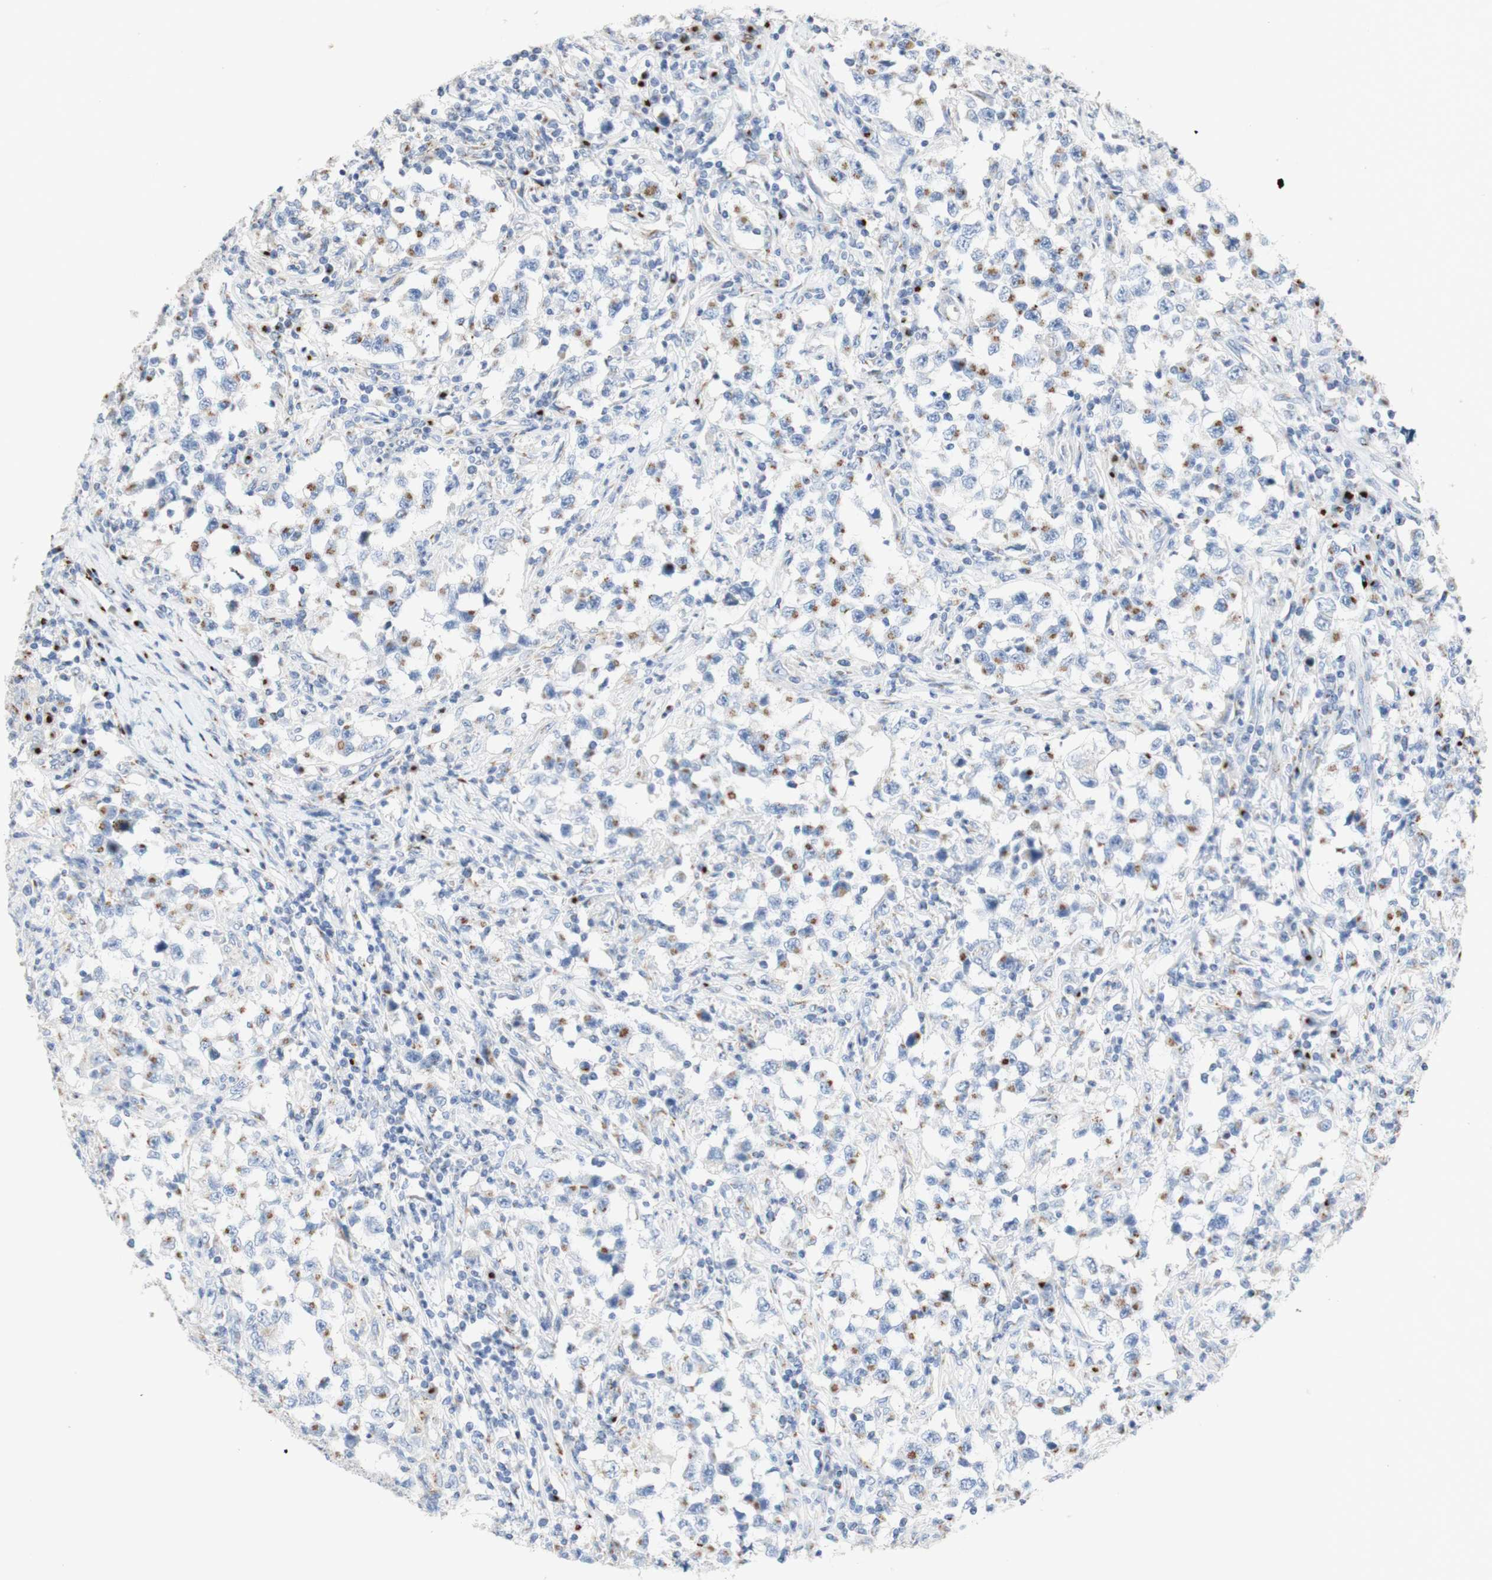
{"staining": {"intensity": "moderate", "quantity": ">75%", "location": "cytoplasmic/membranous"}, "tissue": "testis cancer", "cell_type": "Tumor cells", "image_type": "cancer", "snomed": [{"axis": "morphology", "description": "Carcinoma, Embryonal, NOS"}, {"axis": "topography", "description": "Testis"}], "caption": "This micrograph shows embryonal carcinoma (testis) stained with immunohistochemistry to label a protein in brown. The cytoplasmic/membranous of tumor cells show moderate positivity for the protein. Nuclei are counter-stained blue.", "gene": "MANEA", "patient": {"sex": "male", "age": 21}}